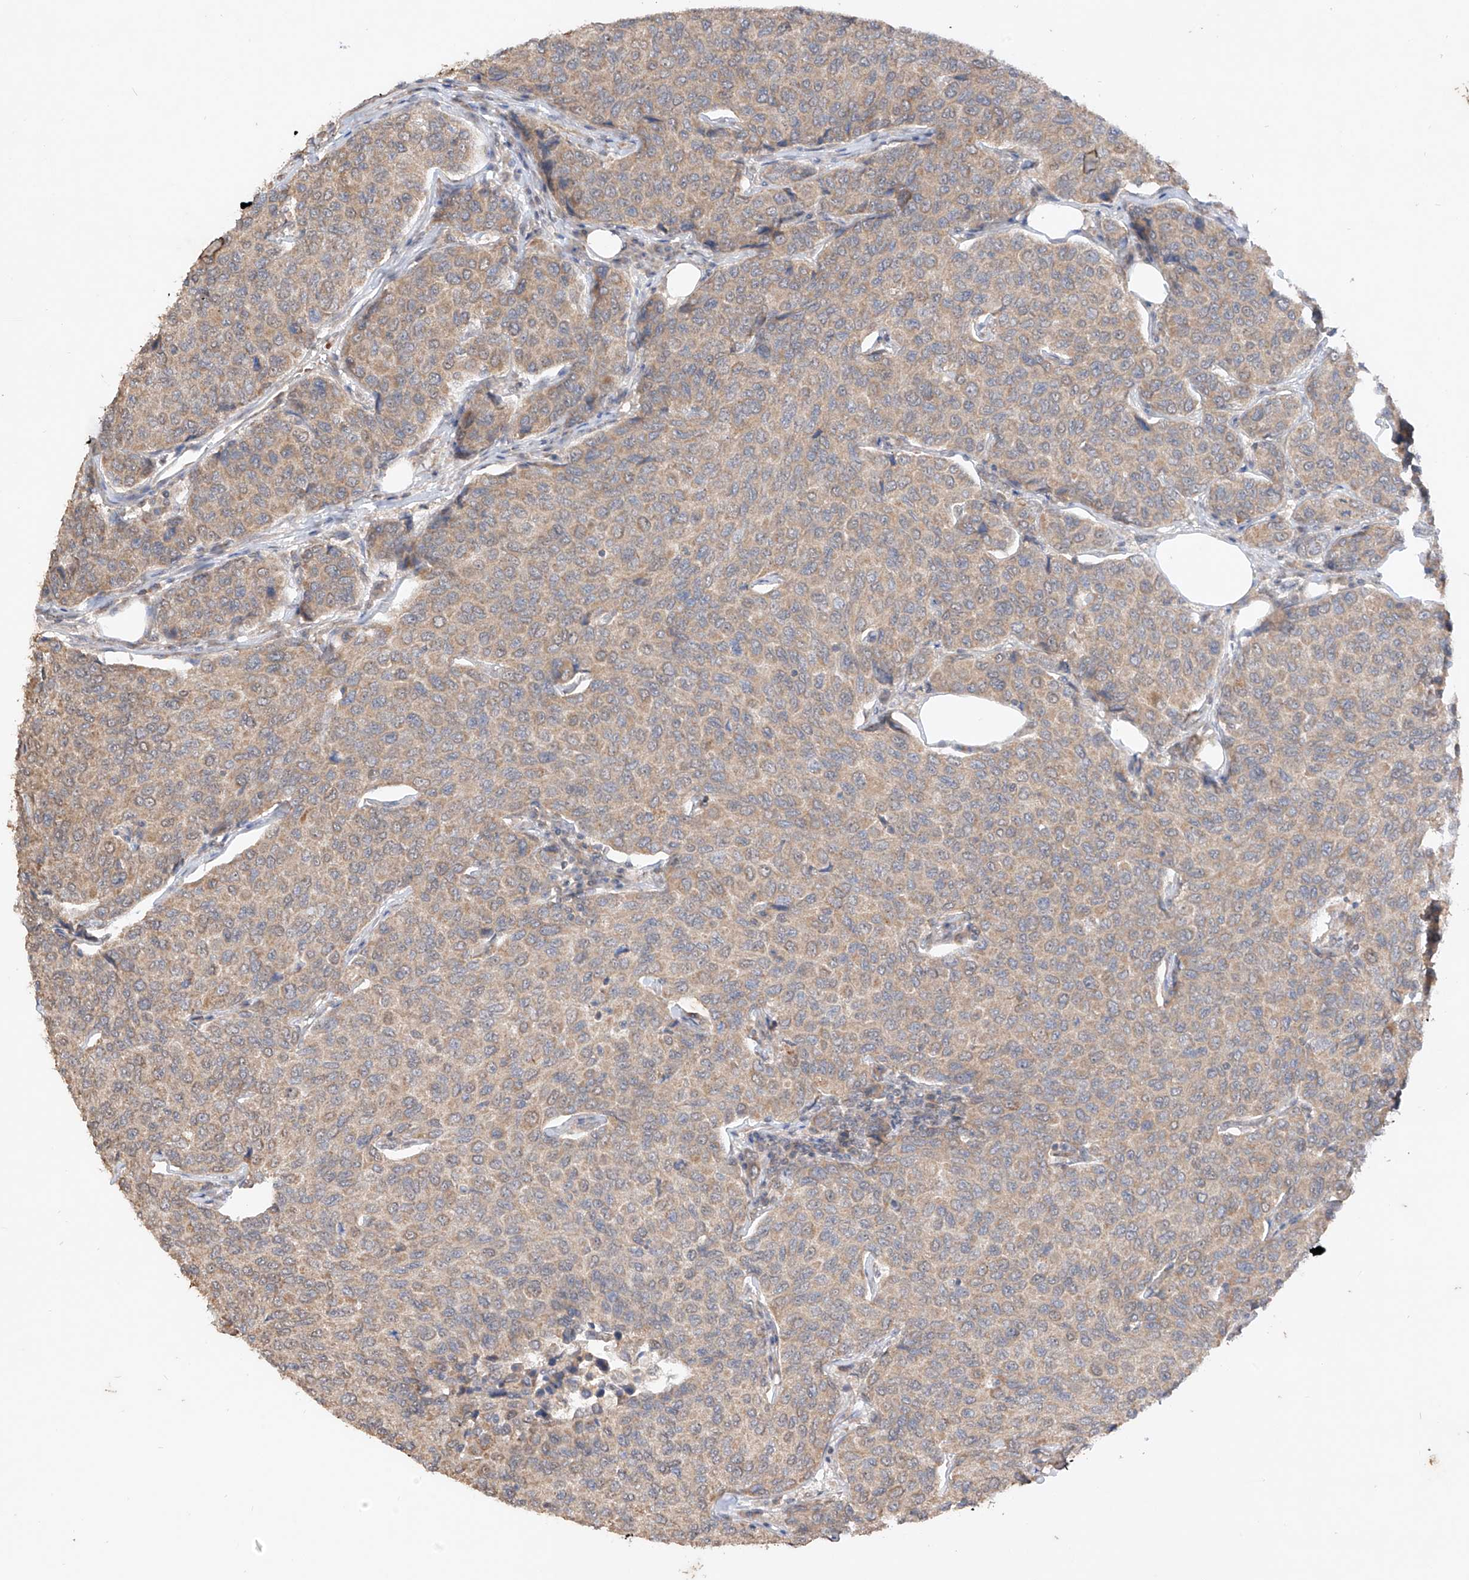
{"staining": {"intensity": "moderate", "quantity": ">75%", "location": "cytoplasmic/membranous"}, "tissue": "breast cancer", "cell_type": "Tumor cells", "image_type": "cancer", "snomed": [{"axis": "morphology", "description": "Duct carcinoma"}, {"axis": "topography", "description": "Breast"}], "caption": "IHC (DAB (3,3'-diaminobenzidine)) staining of breast invasive ductal carcinoma displays moderate cytoplasmic/membranous protein expression in about >75% of tumor cells.", "gene": "MTUS2", "patient": {"sex": "female", "age": 55}}